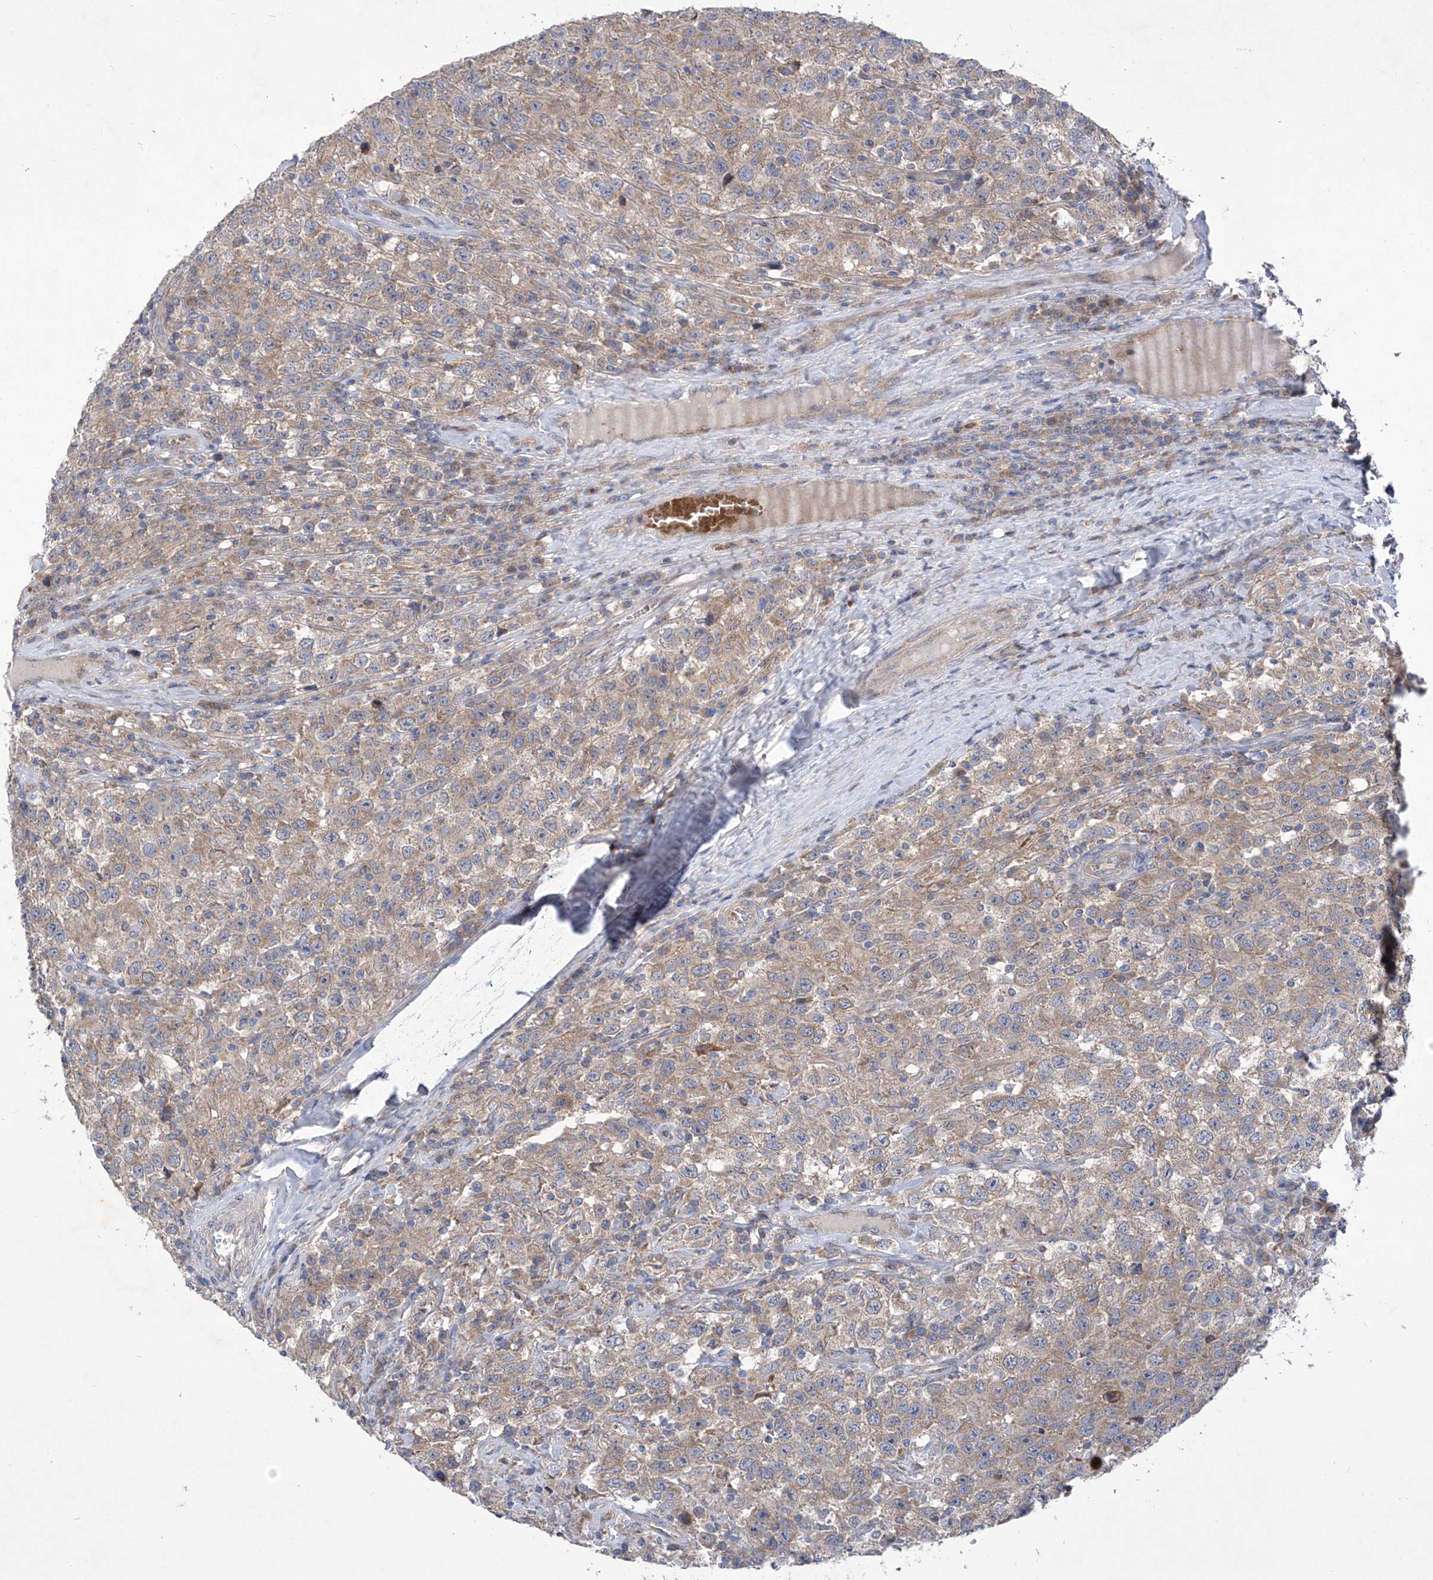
{"staining": {"intensity": "weak", "quantity": ">75%", "location": "cytoplasmic/membranous"}, "tissue": "testis cancer", "cell_type": "Tumor cells", "image_type": "cancer", "snomed": [{"axis": "morphology", "description": "Seminoma, NOS"}, {"axis": "topography", "description": "Testis"}], "caption": "The micrograph displays staining of seminoma (testis), revealing weak cytoplasmic/membranous protein expression (brown color) within tumor cells.", "gene": "COQ3", "patient": {"sex": "male", "age": 41}}